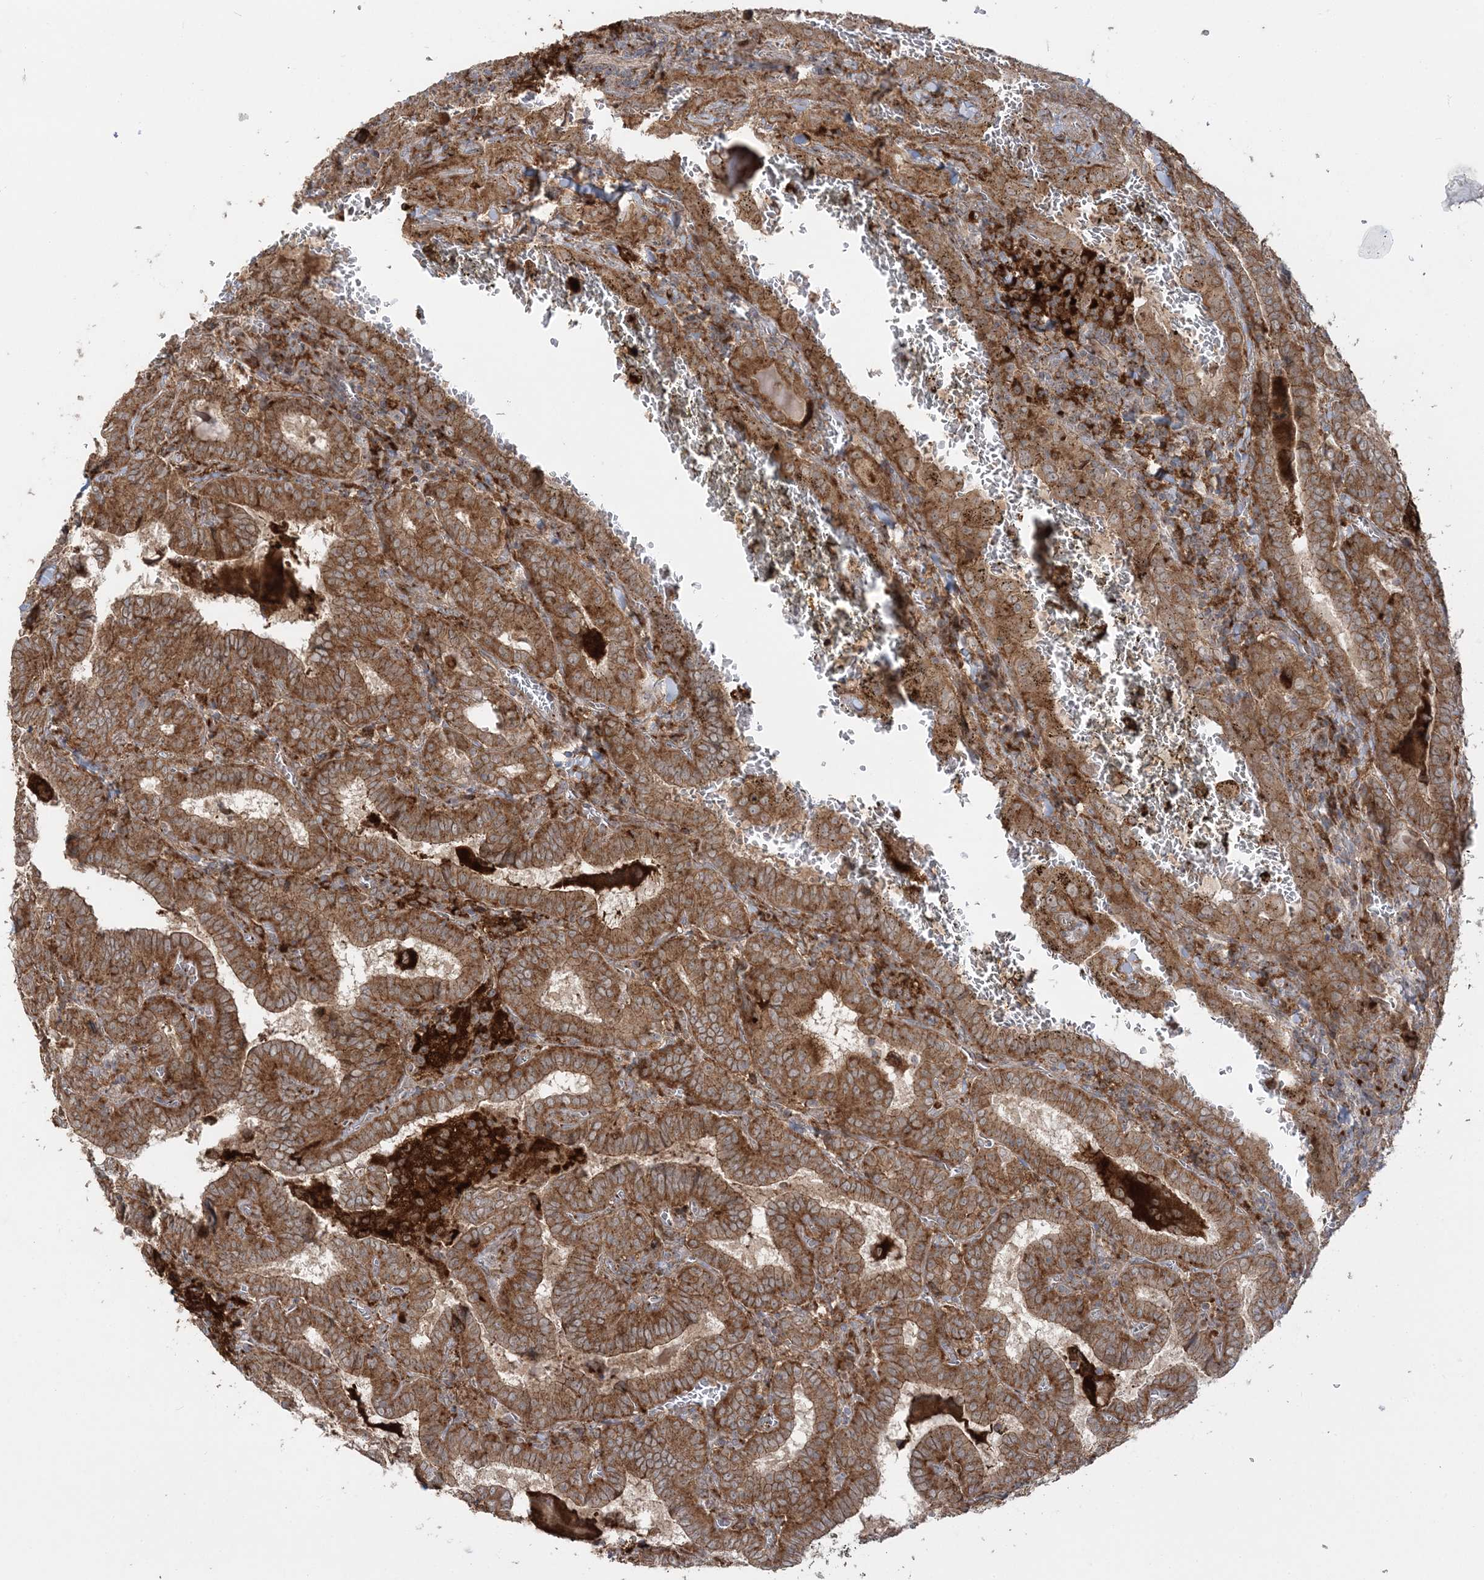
{"staining": {"intensity": "strong", "quantity": ">75%", "location": "cytoplasmic/membranous"}, "tissue": "thyroid cancer", "cell_type": "Tumor cells", "image_type": "cancer", "snomed": [{"axis": "morphology", "description": "Papillary adenocarcinoma, NOS"}, {"axis": "topography", "description": "Thyroid gland"}], "caption": "Protein staining exhibits strong cytoplasmic/membranous expression in about >75% of tumor cells in thyroid papillary adenocarcinoma. Immunohistochemistry stains the protein in brown and the nuclei are stained blue.", "gene": "ABCC3", "patient": {"sex": "female", "age": 72}}